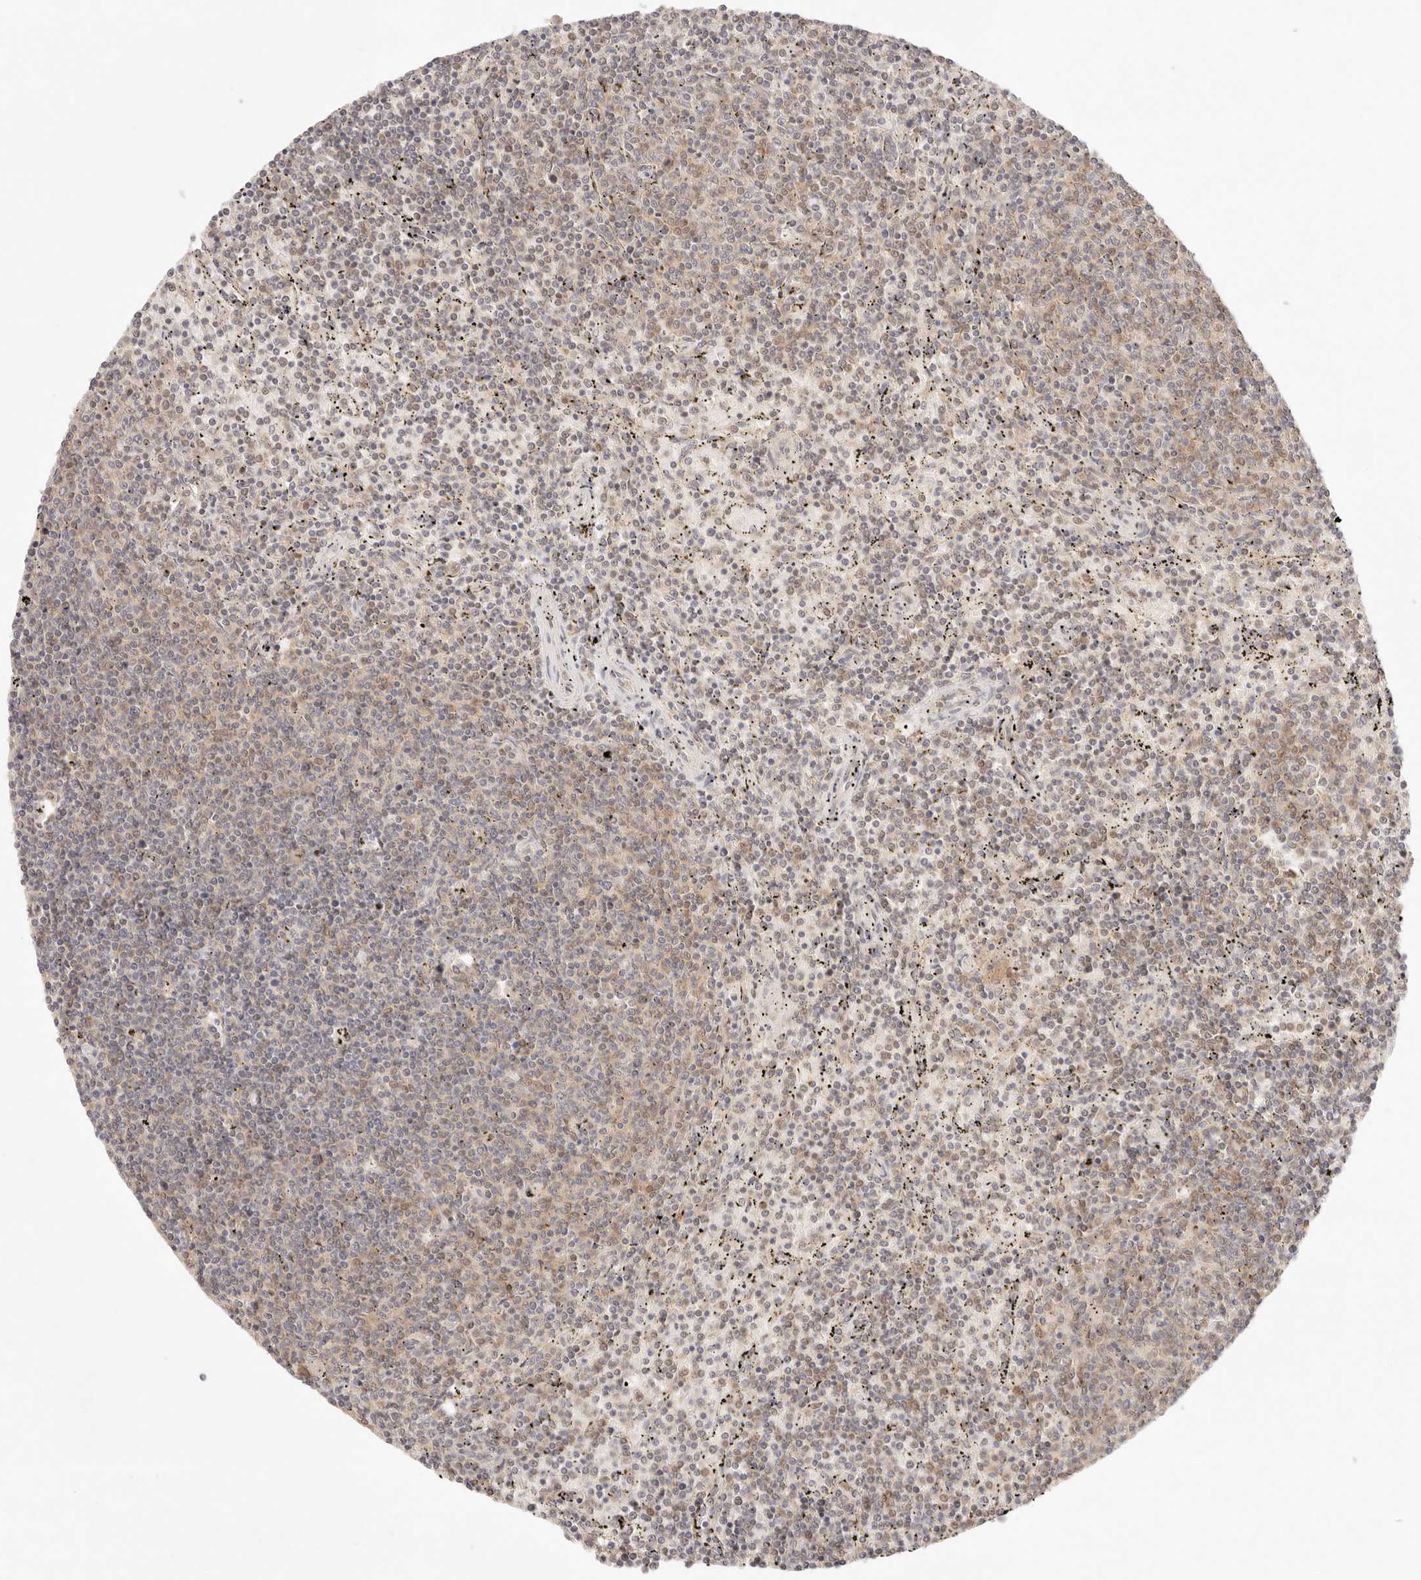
{"staining": {"intensity": "weak", "quantity": "<25%", "location": "cytoplasmic/membranous"}, "tissue": "lymphoma", "cell_type": "Tumor cells", "image_type": "cancer", "snomed": [{"axis": "morphology", "description": "Malignant lymphoma, non-Hodgkin's type, Low grade"}, {"axis": "topography", "description": "Spleen"}], "caption": "Immunohistochemistry photomicrograph of human malignant lymphoma, non-Hodgkin's type (low-grade) stained for a protein (brown), which displays no expression in tumor cells.", "gene": "COA6", "patient": {"sex": "female", "age": 50}}